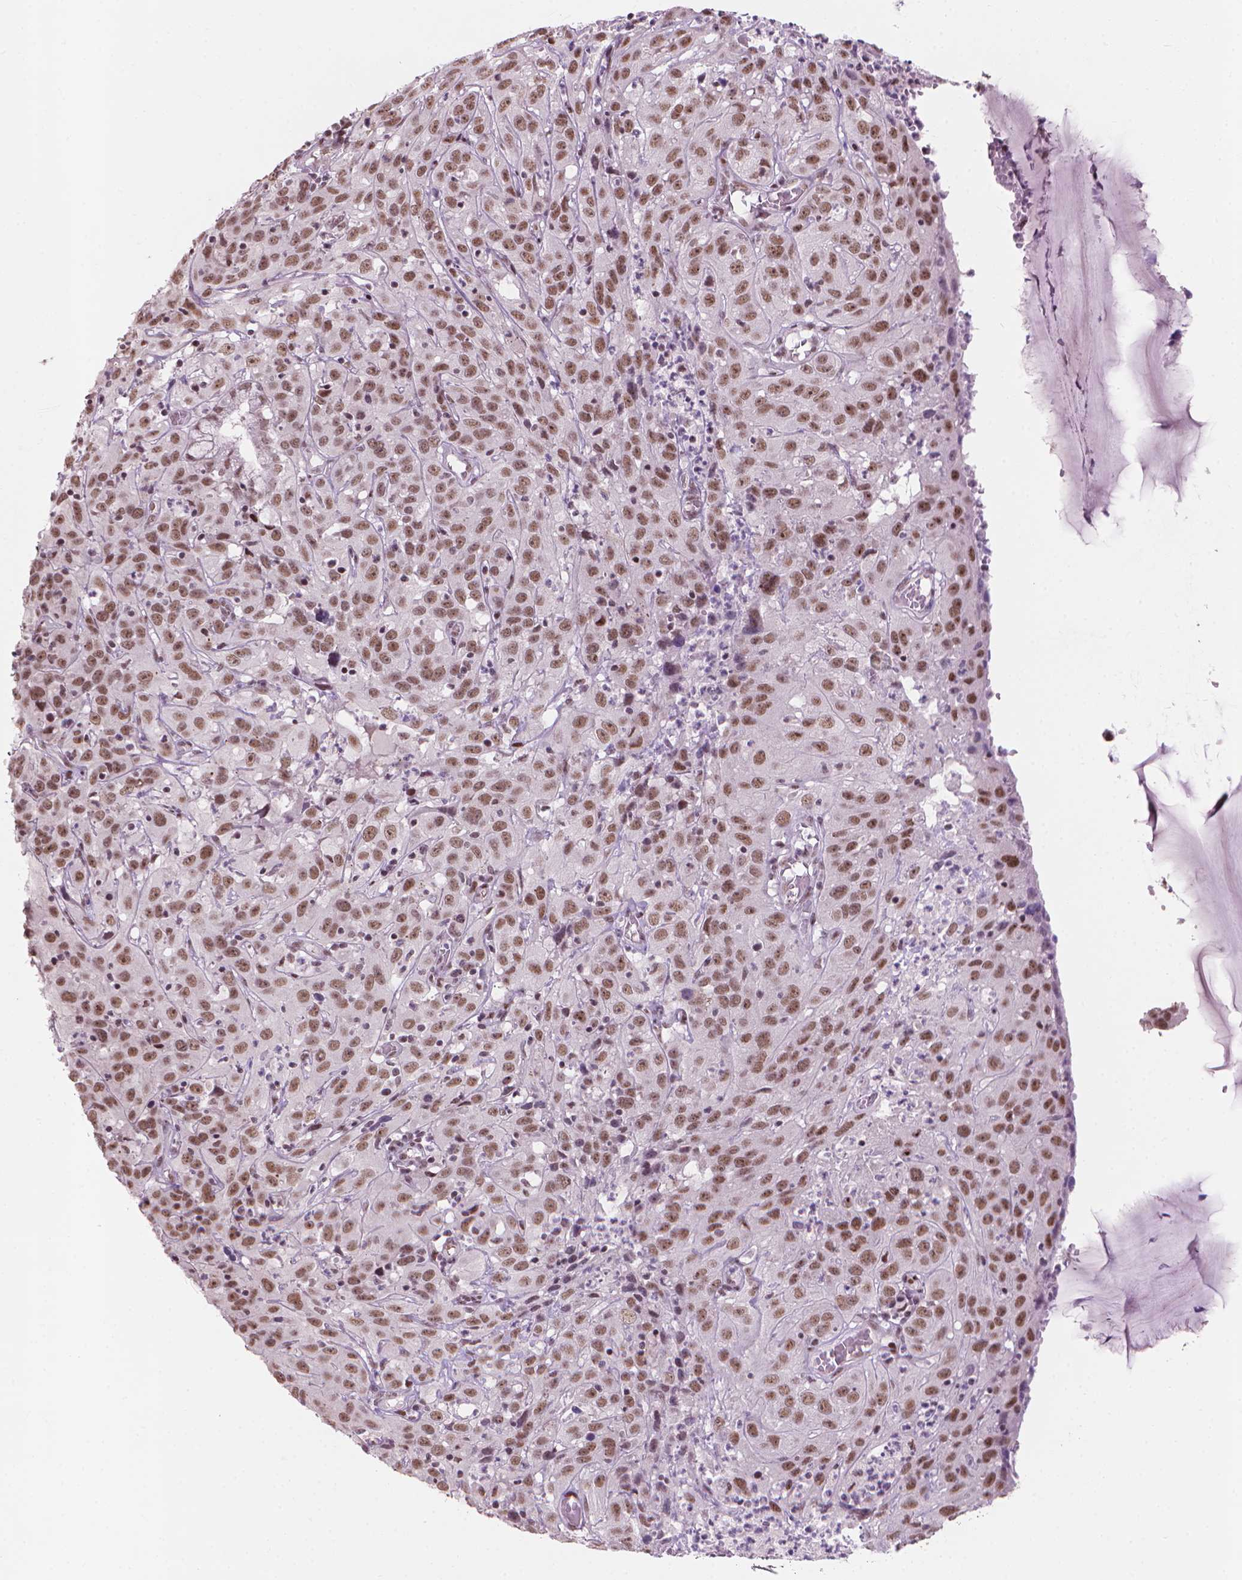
{"staining": {"intensity": "moderate", "quantity": ">75%", "location": "nuclear"}, "tissue": "cervical cancer", "cell_type": "Tumor cells", "image_type": "cancer", "snomed": [{"axis": "morphology", "description": "Squamous cell carcinoma, NOS"}, {"axis": "topography", "description": "Cervix"}], "caption": "A brown stain labels moderate nuclear staining of a protein in human squamous cell carcinoma (cervical) tumor cells.", "gene": "HES7", "patient": {"sex": "female", "age": 32}}